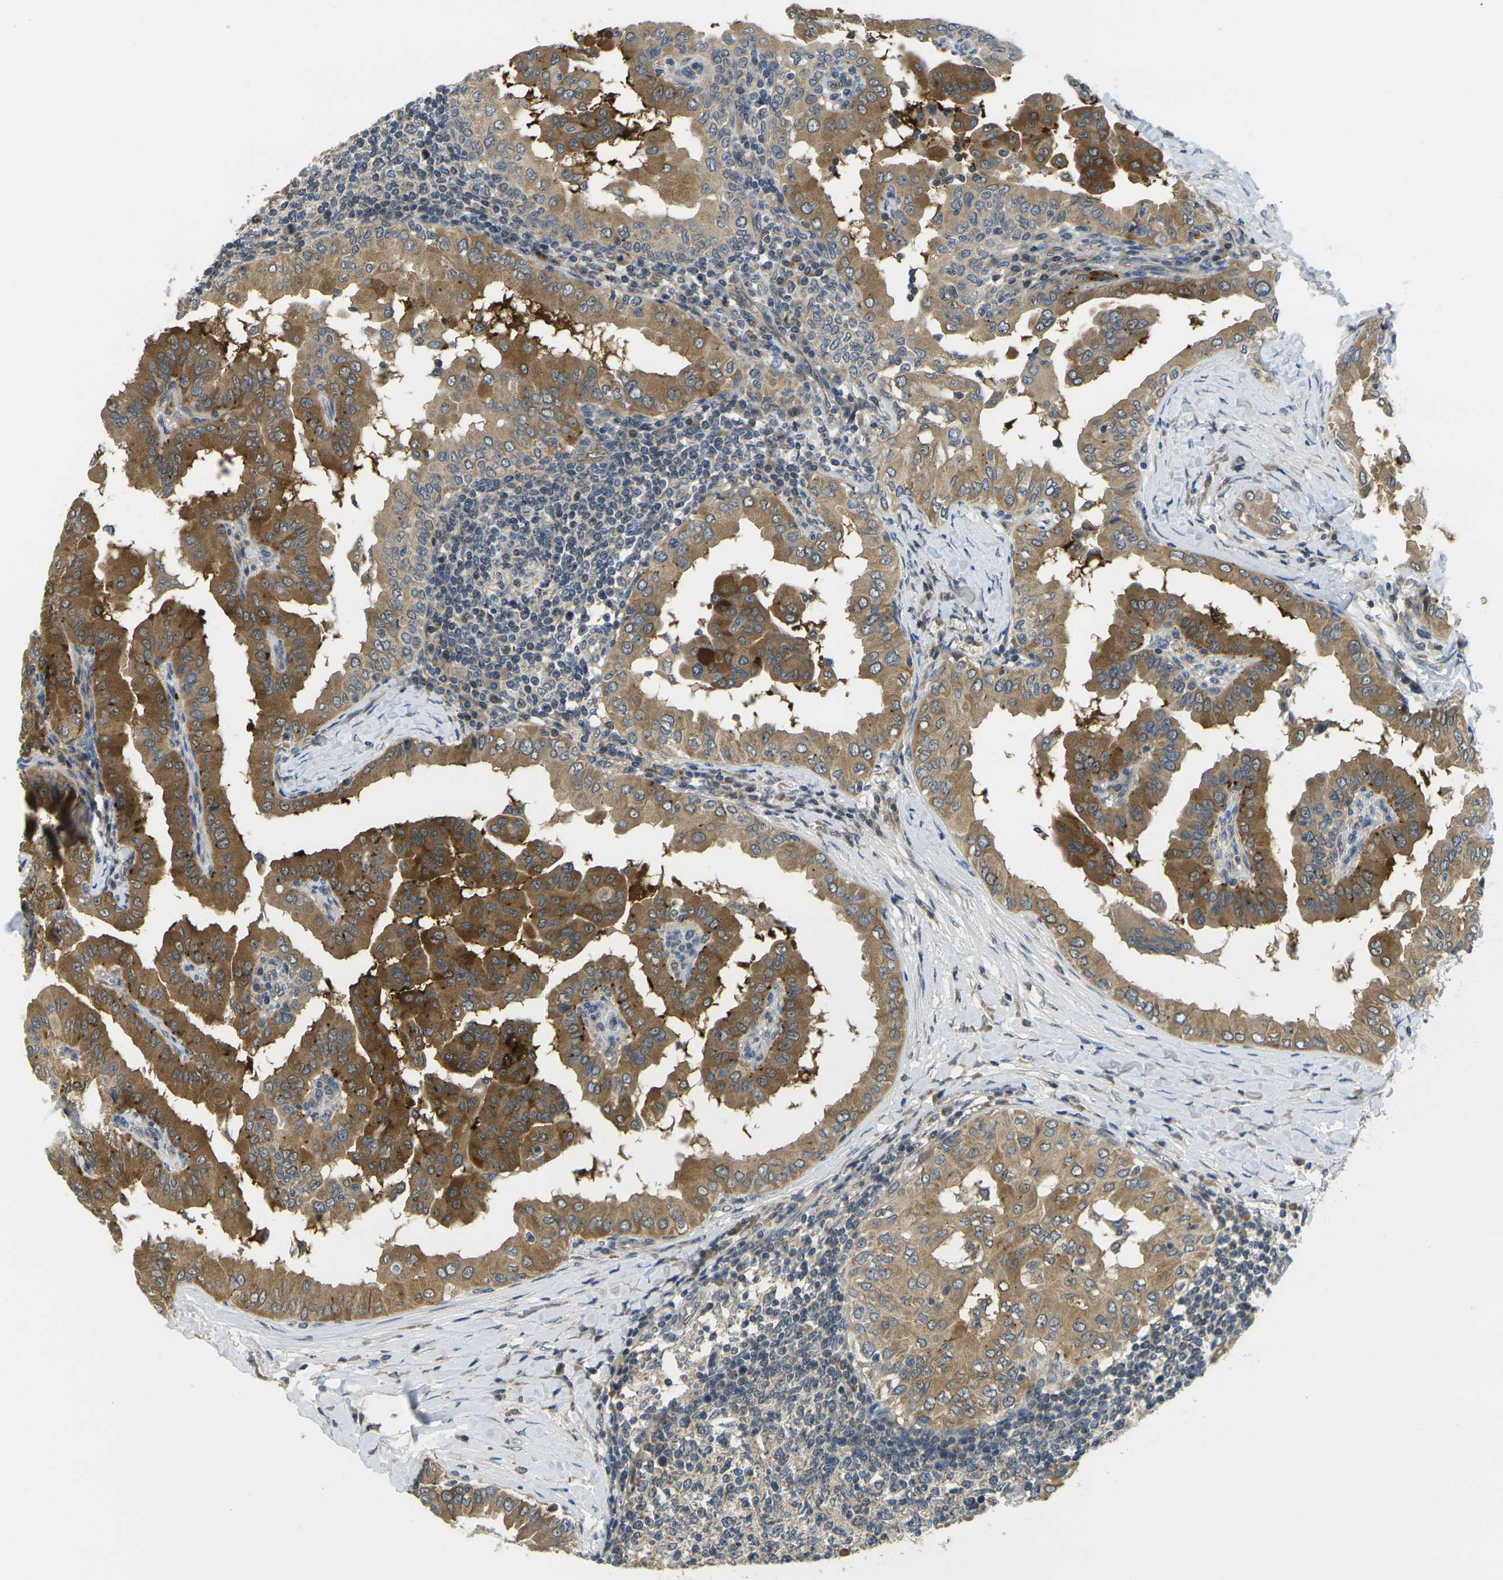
{"staining": {"intensity": "moderate", "quantity": ">75%", "location": "cytoplasmic/membranous"}, "tissue": "thyroid cancer", "cell_type": "Tumor cells", "image_type": "cancer", "snomed": [{"axis": "morphology", "description": "Papillary adenocarcinoma, NOS"}, {"axis": "topography", "description": "Thyroid gland"}], "caption": "Moderate cytoplasmic/membranous protein positivity is seen in about >75% of tumor cells in papillary adenocarcinoma (thyroid).", "gene": "MINAR2", "patient": {"sex": "male", "age": 33}}